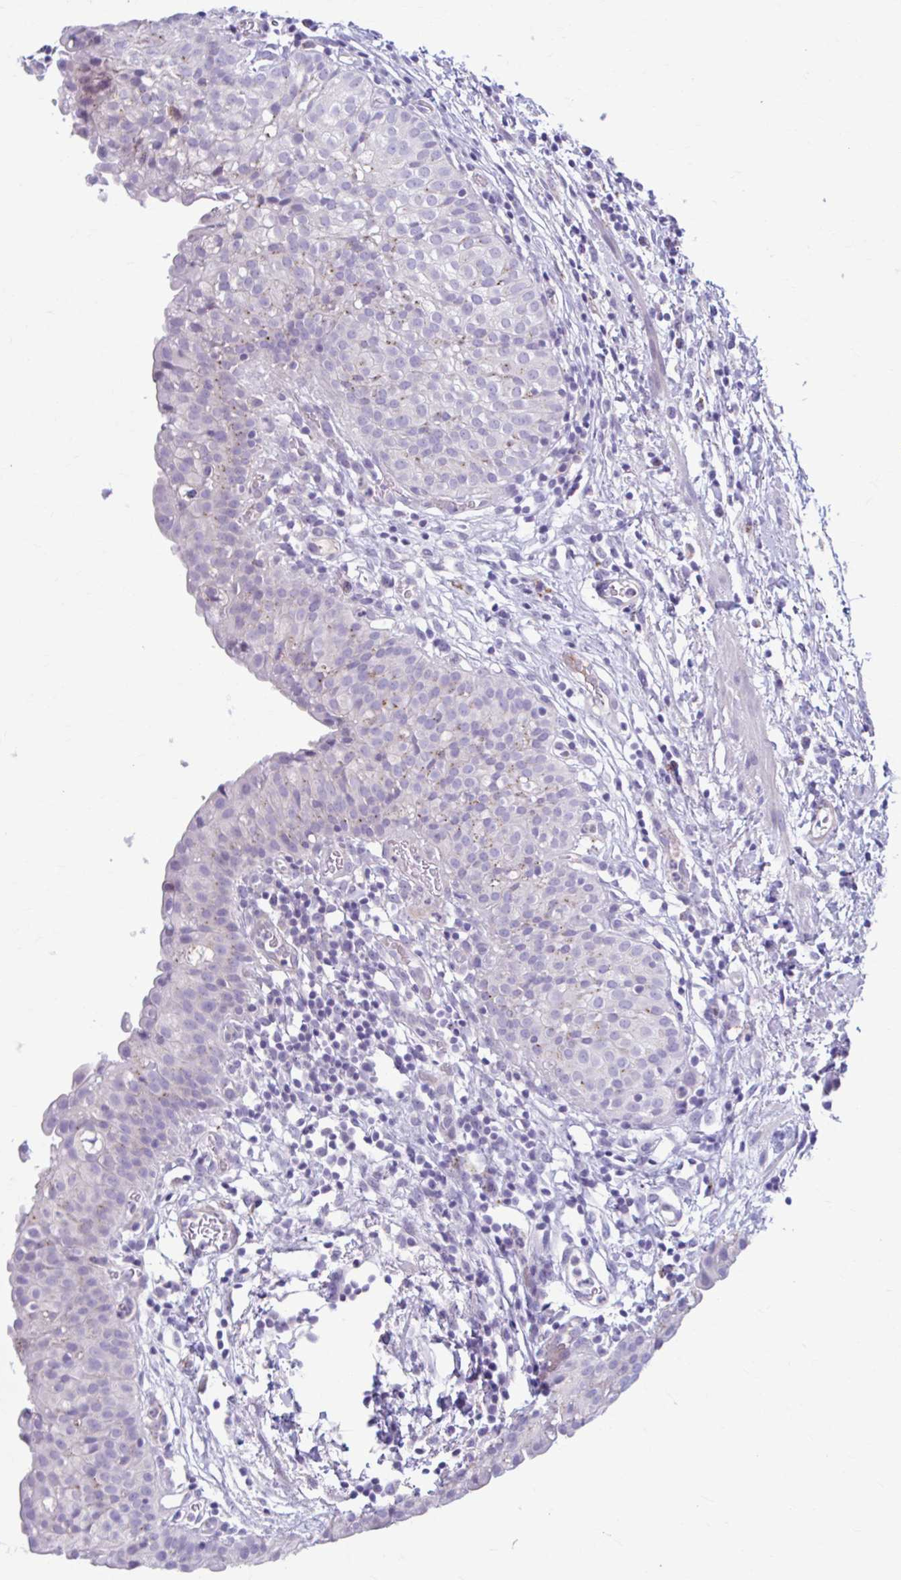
{"staining": {"intensity": "strong", "quantity": "<25%", "location": "cytoplasmic/membranous"}, "tissue": "urinary bladder", "cell_type": "Urothelial cells", "image_type": "normal", "snomed": [{"axis": "morphology", "description": "Normal tissue, NOS"}, {"axis": "morphology", "description": "Inflammation, NOS"}, {"axis": "topography", "description": "Urinary bladder"}], "caption": "Approximately <25% of urothelial cells in unremarkable urinary bladder display strong cytoplasmic/membranous protein positivity as visualized by brown immunohistochemical staining.", "gene": "C12orf71", "patient": {"sex": "male", "age": 57}}